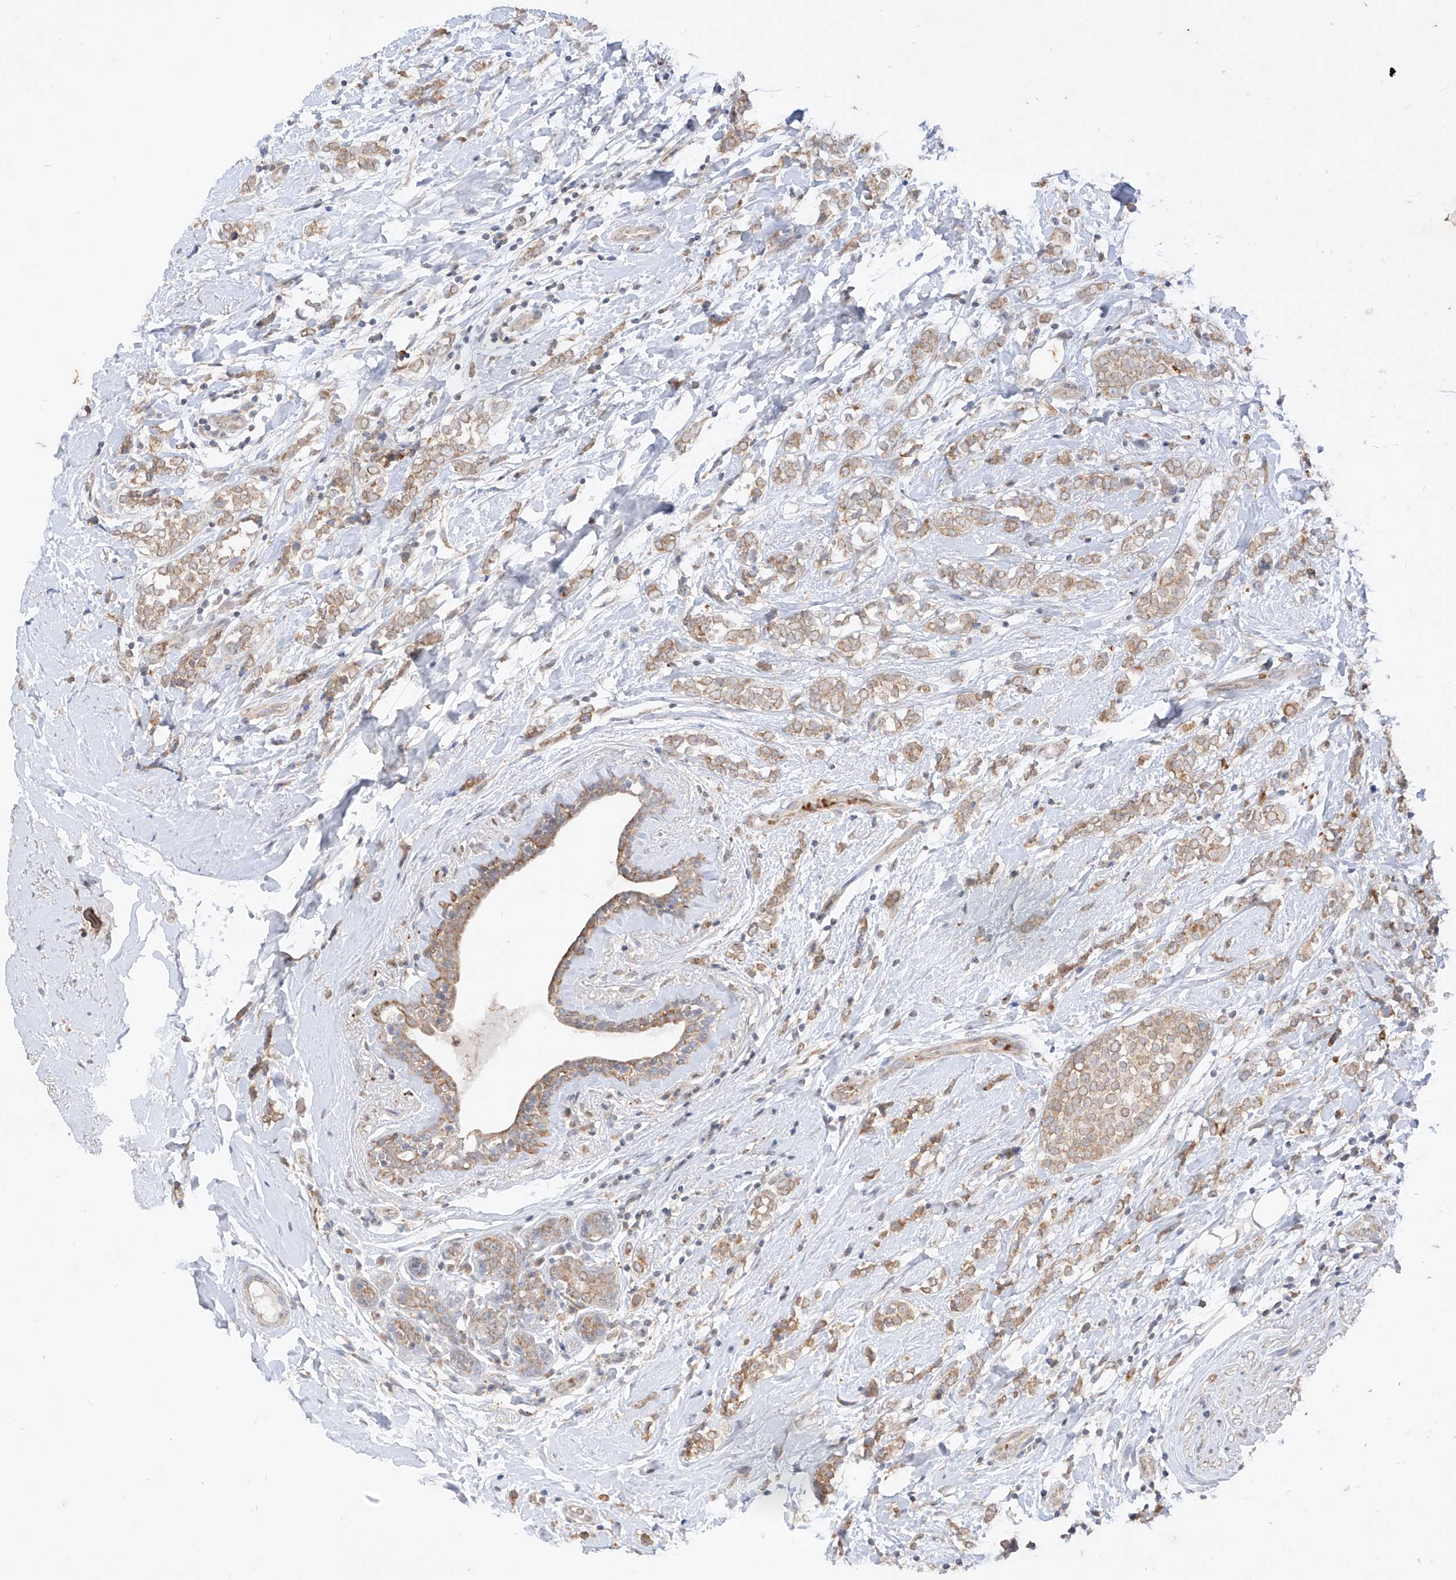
{"staining": {"intensity": "moderate", "quantity": ">75%", "location": "cytoplasmic/membranous"}, "tissue": "breast cancer", "cell_type": "Tumor cells", "image_type": "cancer", "snomed": [{"axis": "morphology", "description": "Normal tissue, NOS"}, {"axis": "morphology", "description": "Lobular carcinoma"}, {"axis": "topography", "description": "Breast"}], "caption": "There is medium levels of moderate cytoplasmic/membranous positivity in tumor cells of lobular carcinoma (breast), as demonstrated by immunohistochemical staining (brown color).", "gene": "MTUS2", "patient": {"sex": "female", "age": 47}}